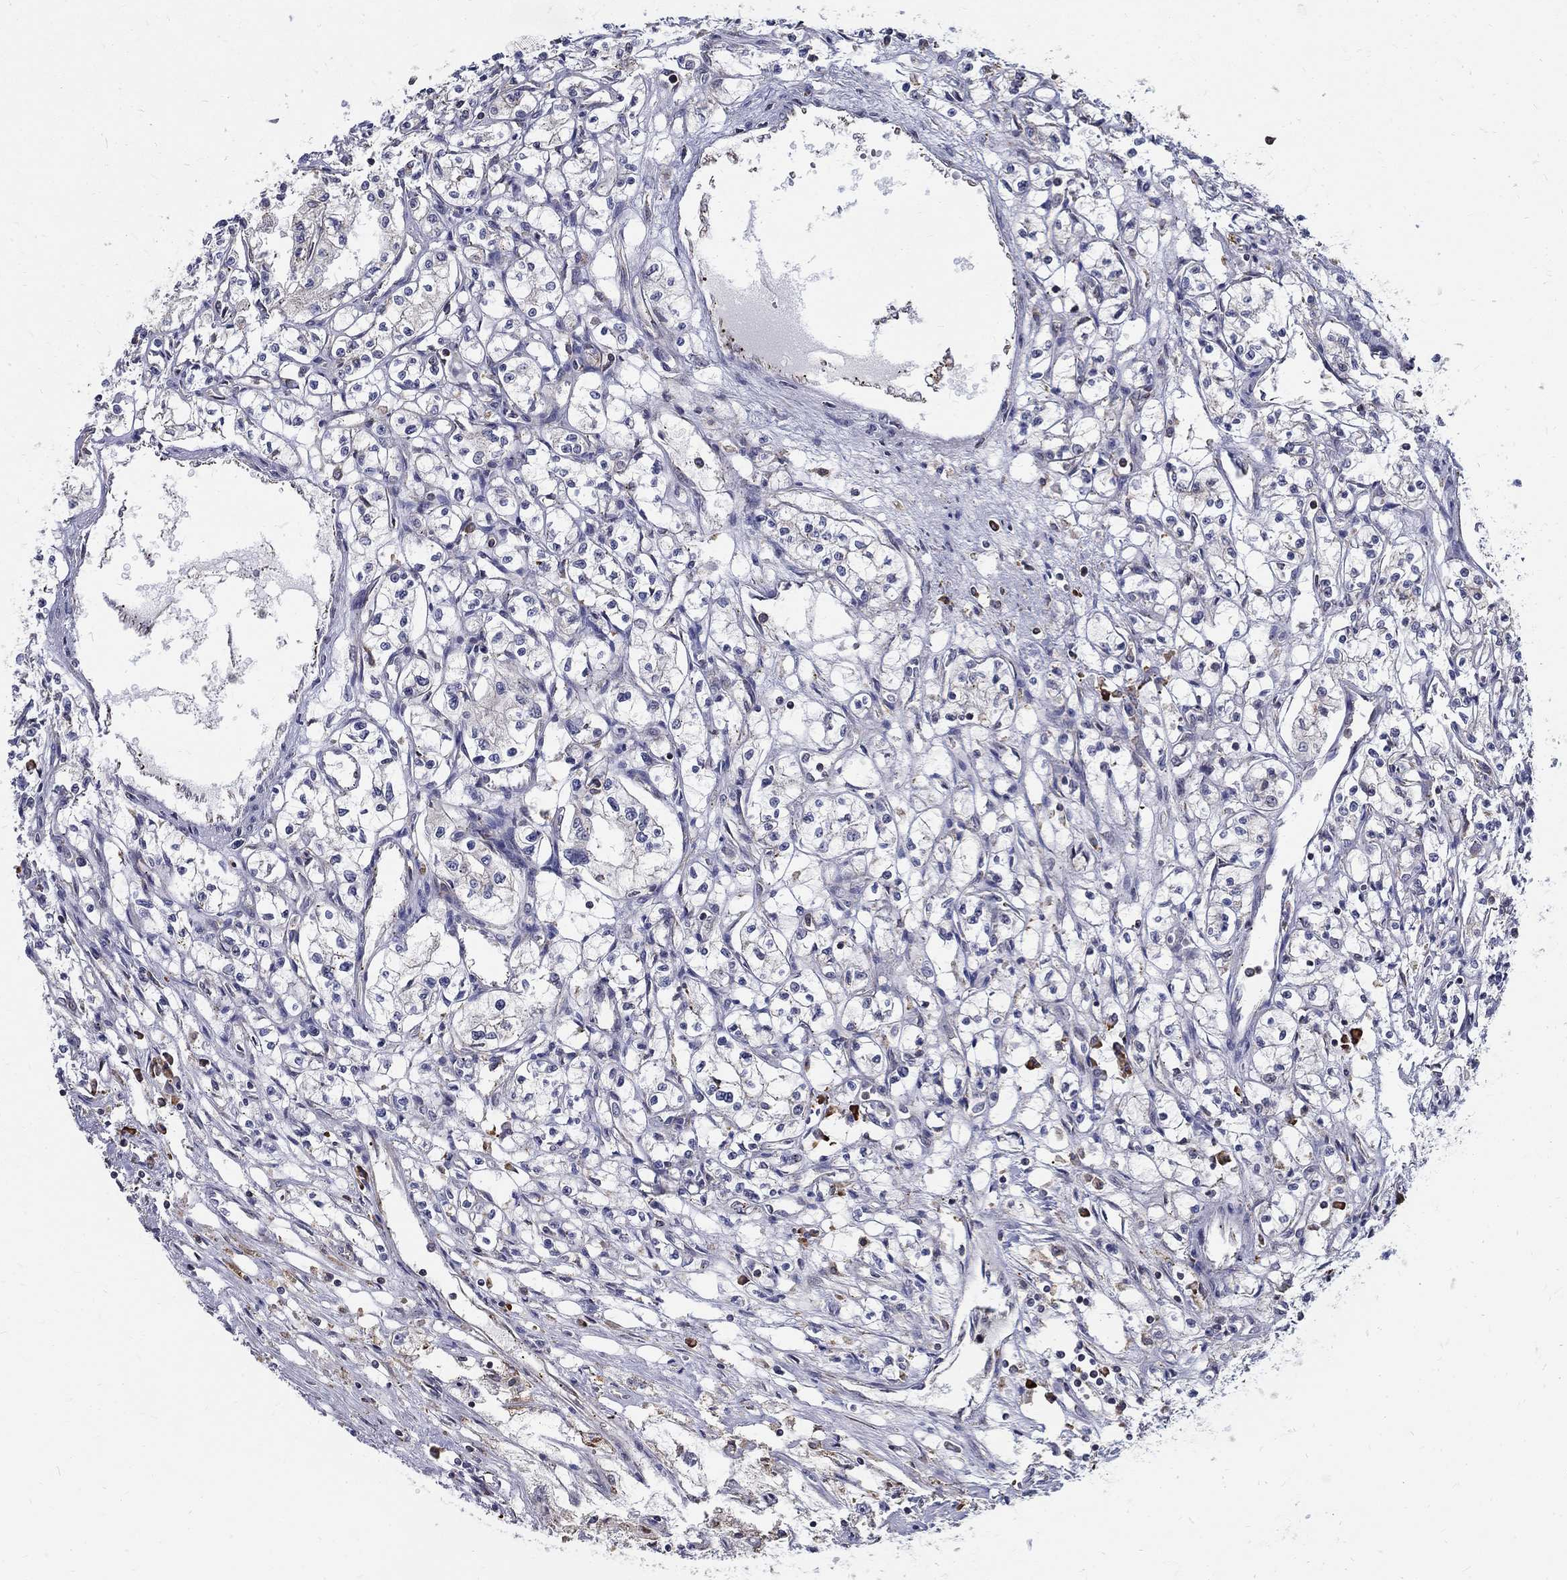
{"staining": {"intensity": "negative", "quantity": "none", "location": "none"}, "tissue": "renal cancer", "cell_type": "Tumor cells", "image_type": "cancer", "snomed": [{"axis": "morphology", "description": "Adenocarcinoma, NOS"}, {"axis": "topography", "description": "Kidney"}], "caption": "Immunohistochemistry (IHC) micrograph of neoplastic tissue: renal adenocarcinoma stained with DAB reveals no significant protein expression in tumor cells. (DAB immunohistochemistry (IHC) with hematoxylin counter stain).", "gene": "AGAP2", "patient": {"sex": "male", "age": 56}}